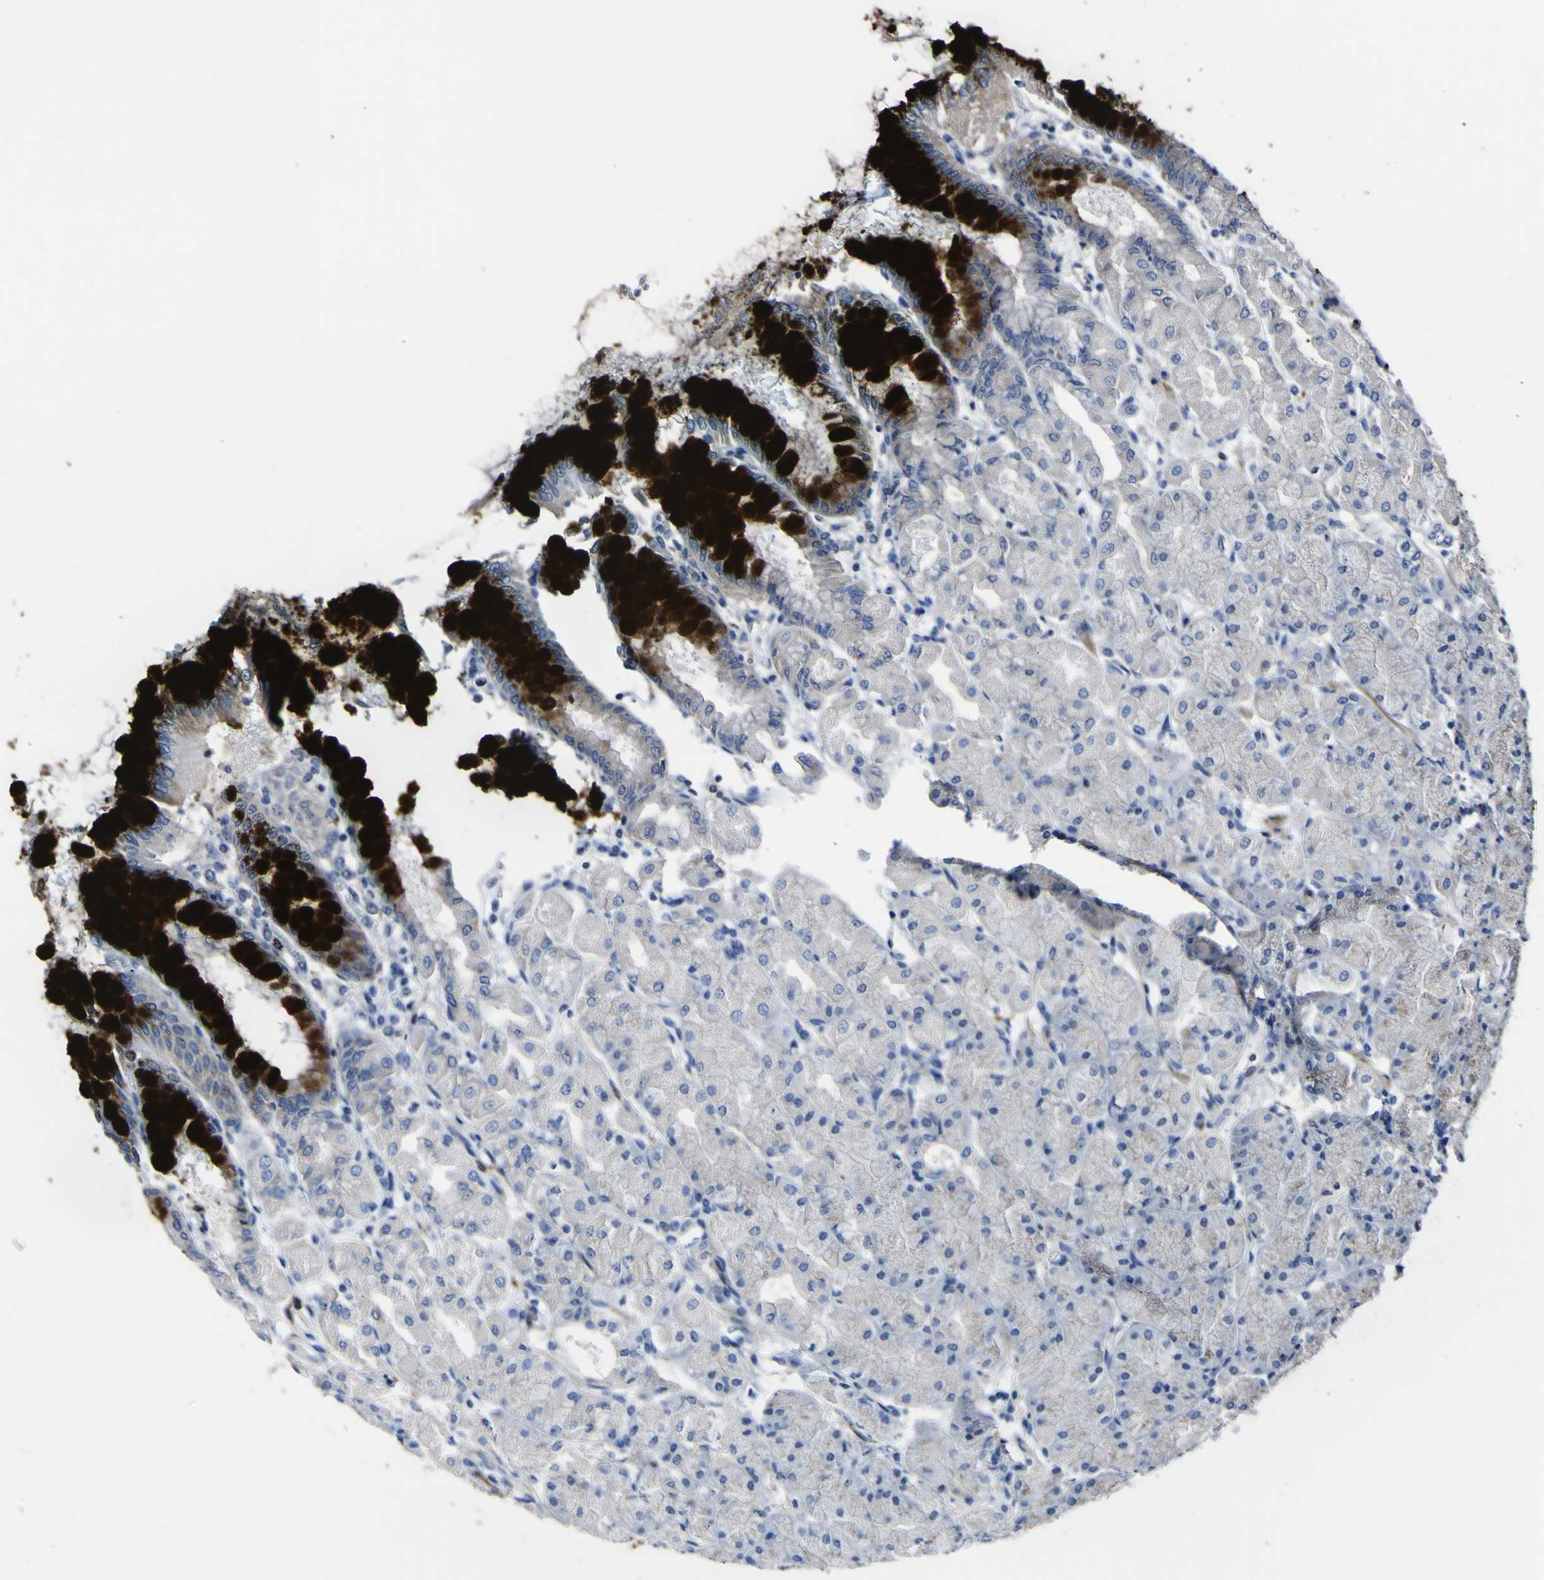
{"staining": {"intensity": "strong", "quantity": "25%-75%", "location": "cytoplasmic/membranous"}, "tissue": "stomach", "cell_type": "Glandular cells", "image_type": "normal", "snomed": [{"axis": "morphology", "description": "Normal tissue, NOS"}, {"axis": "topography", "description": "Stomach, upper"}], "caption": "The photomicrograph shows a brown stain indicating the presence of a protein in the cytoplasmic/membranous of glandular cells in stomach. The protein of interest is stained brown, and the nuclei are stained in blue (DAB IHC with brightfield microscopy, high magnification).", "gene": "AGO4", "patient": {"sex": "female", "age": 56}}